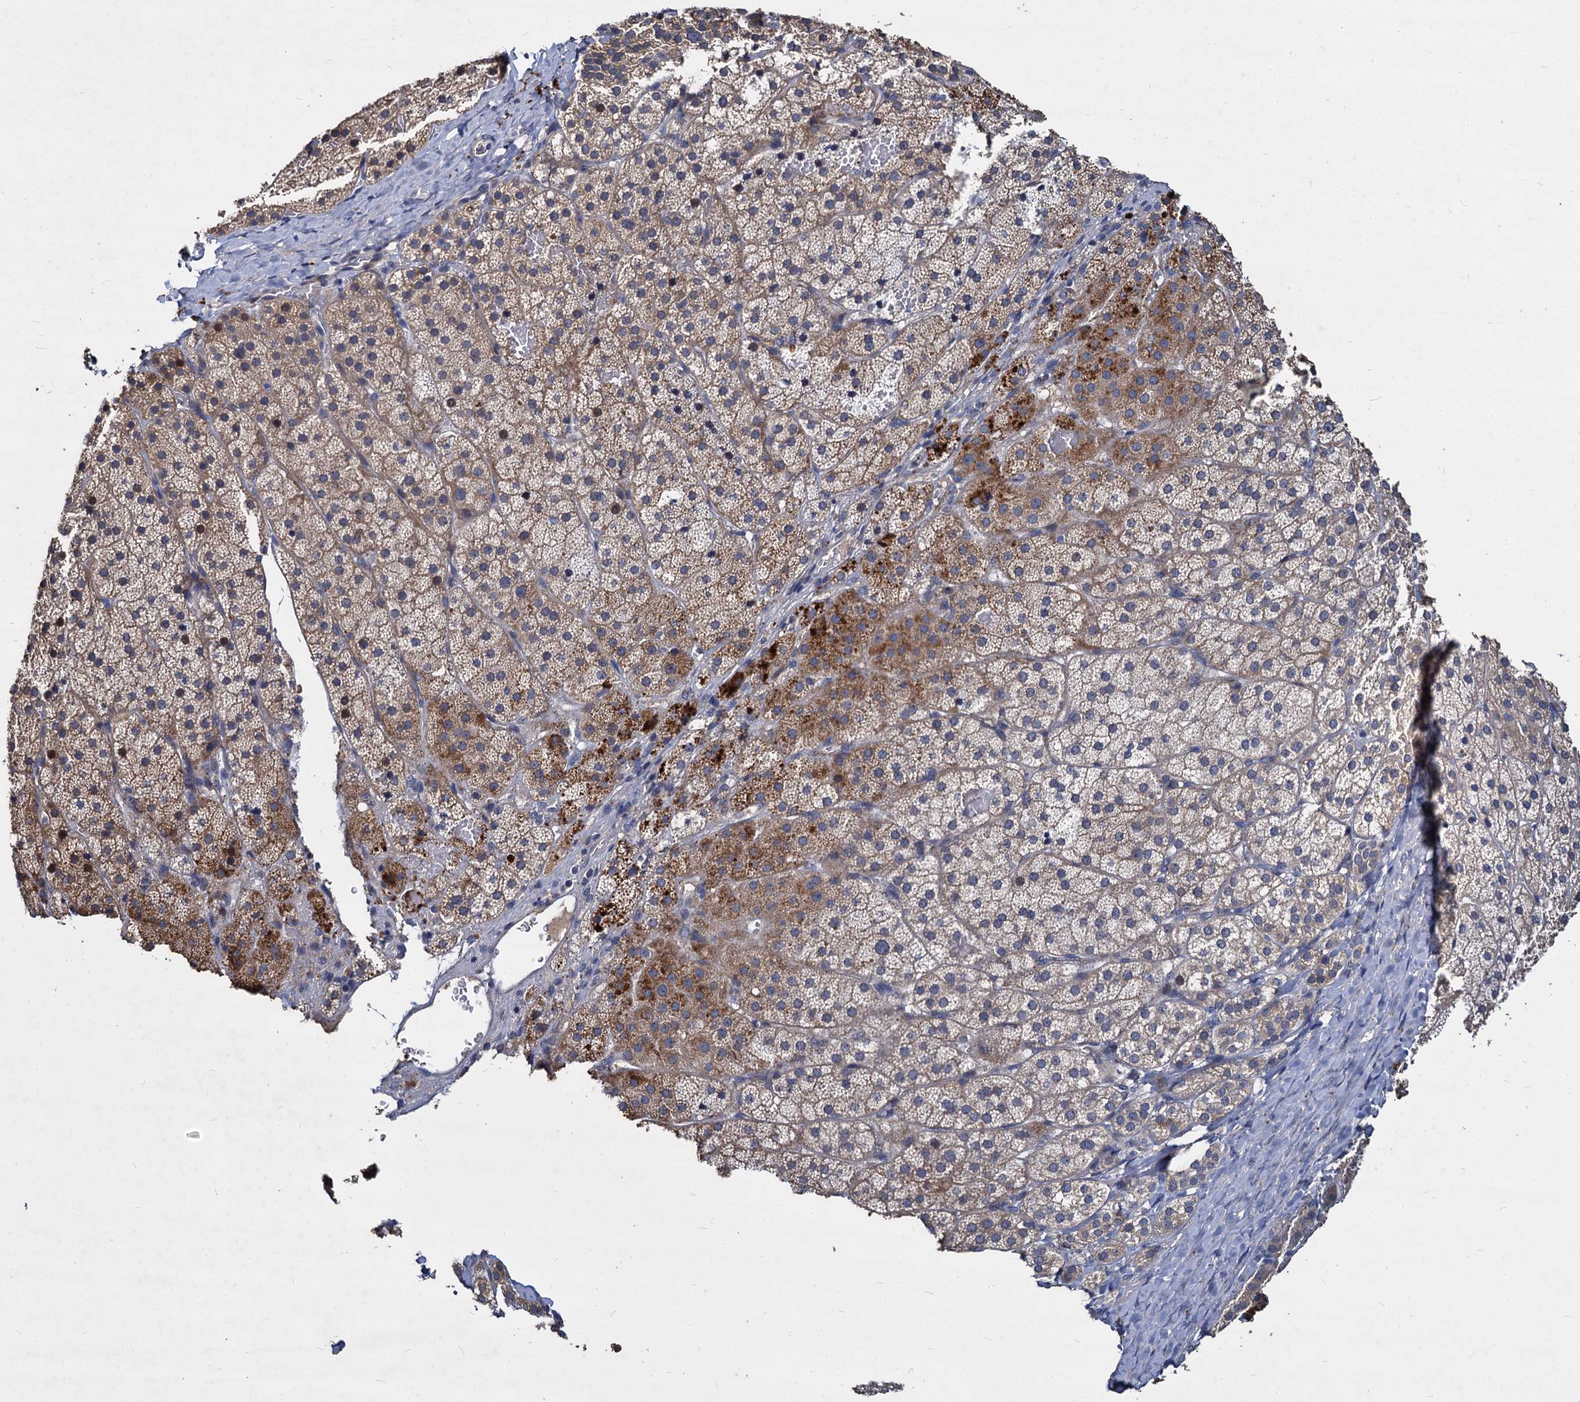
{"staining": {"intensity": "moderate", "quantity": "25%-75%", "location": "cytoplasmic/membranous"}, "tissue": "adrenal gland", "cell_type": "Glandular cells", "image_type": "normal", "snomed": [{"axis": "morphology", "description": "Normal tissue, NOS"}, {"axis": "topography", "description": "Adrenal gland"}], "caption": "Immunohistochemistry (IHC) histopathology image of normal adrenal gland: adrenal gland stained using immunohistochemistry shows medium levels of moderate protein expression localized specifically in the cytoplasmic/membranous of glandular cells, appearing as a cytoplasmic/membranous brown color.", "gene": "CCDC184", "patient": {"sex": "female", "age": 44}}